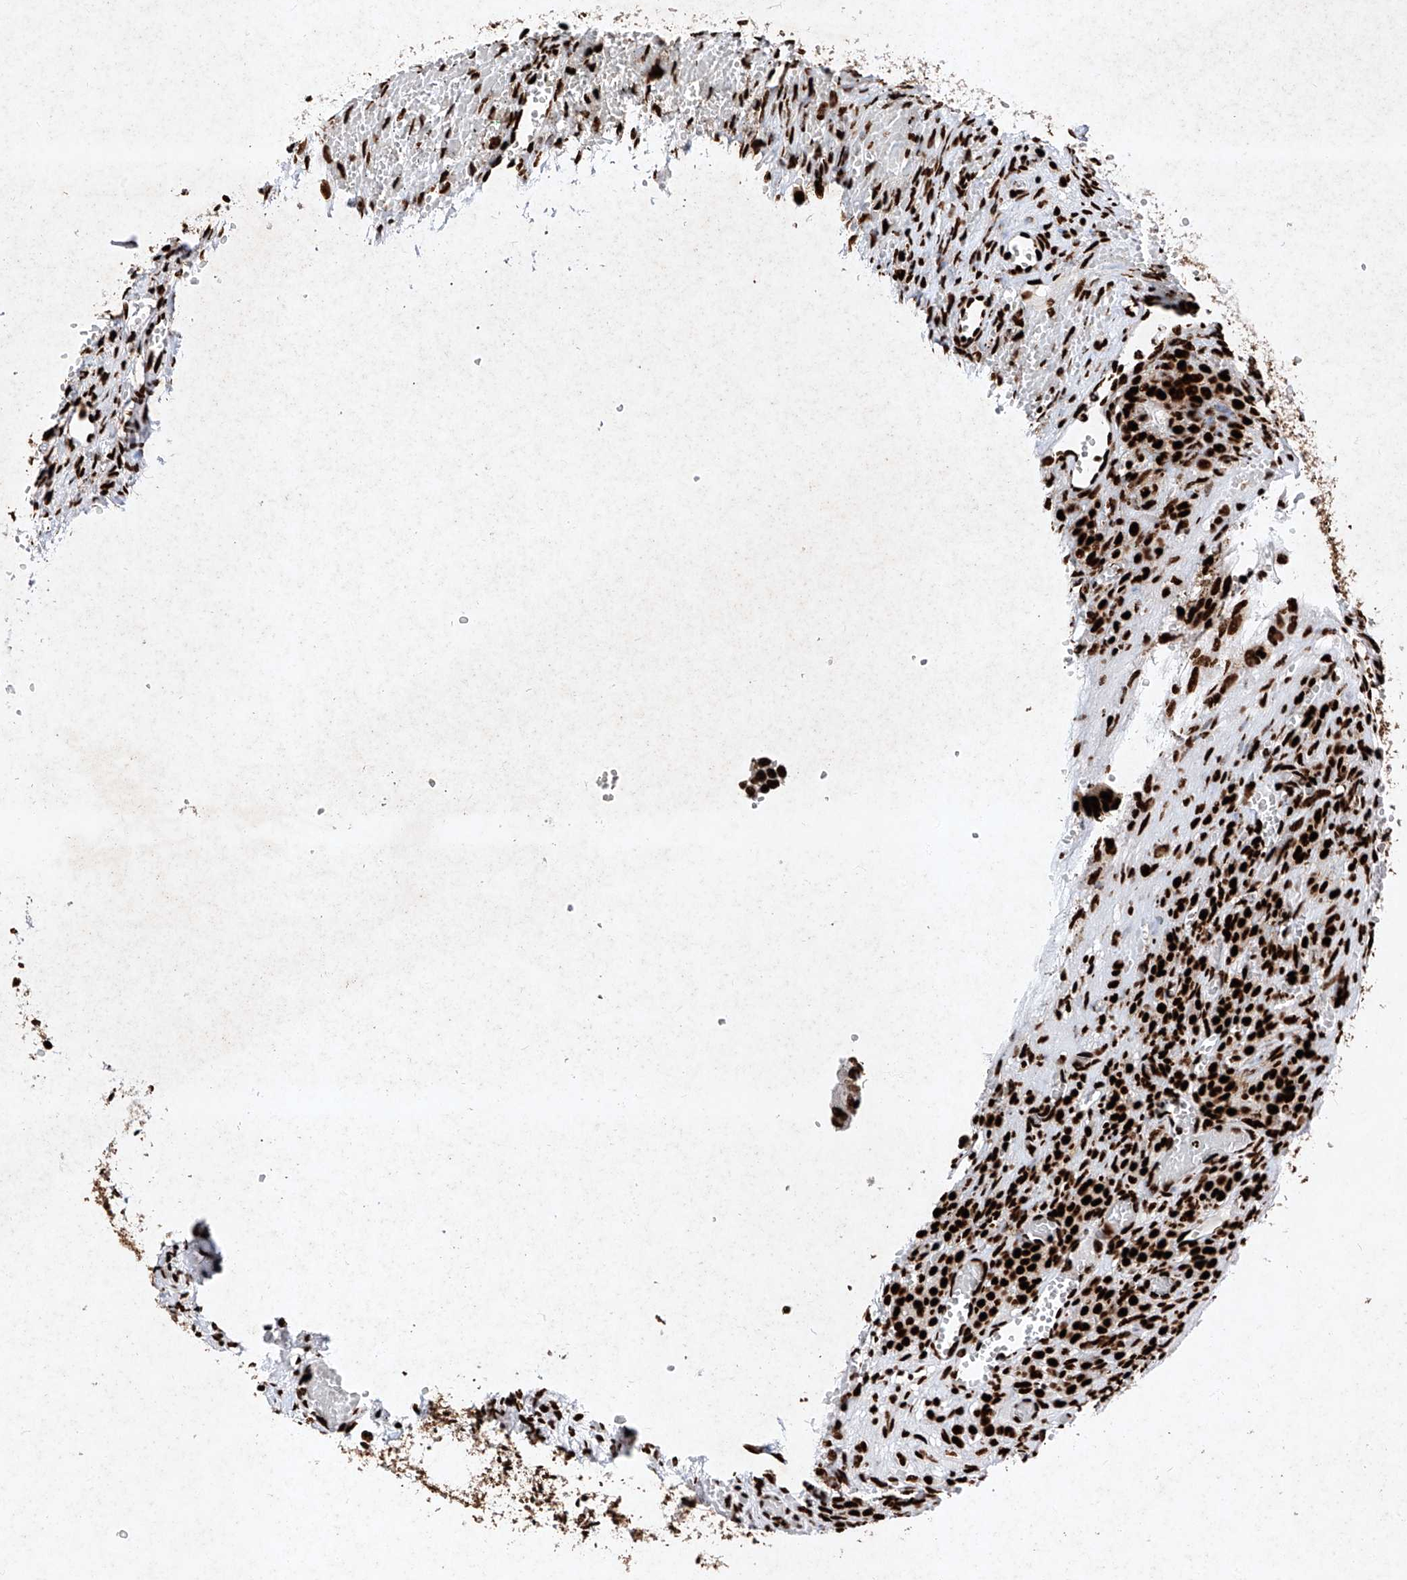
{"staining": {"intensity": "strong", "quantity": ">75%", "location": "nuclear"}, "tissue": "ovary", "cell_type": "Ovarian stroma cells", "image_type": "normal", "snomed": [{"axis": "morphology", "description": "Adenocarcinoma, NOS"}, {"axis": "topography", "description": "Endometrium"}], "caption": "IHC image of benign ovary: ovary stained using IHC displays high levels of strong protein expression localized specifically in the nuclear of ovarian stroma cells, appearing as a nuclear brown color.", "gene": "SRSF6", "patient": {"sex": "female", "age": 32}}